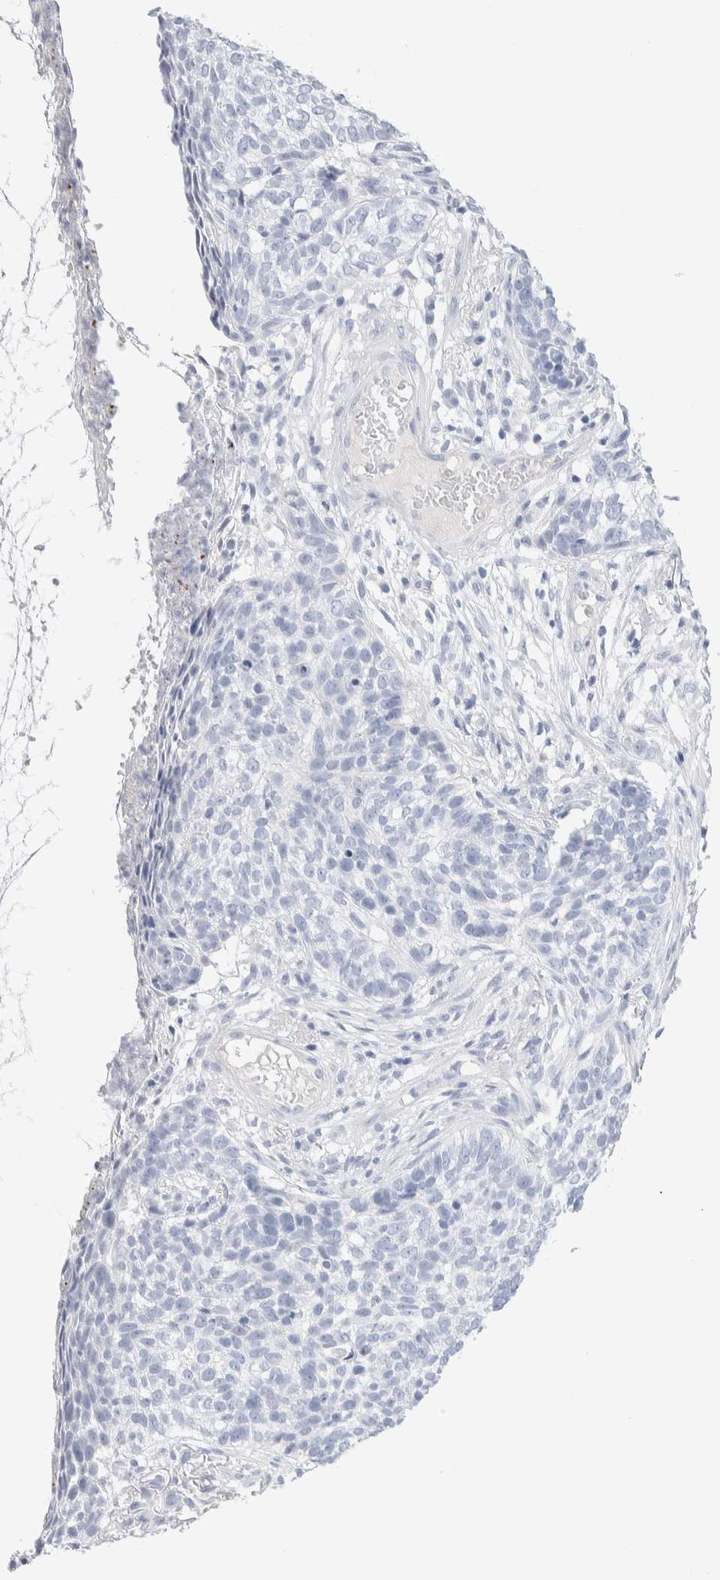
{"staining": {"intensity": "negative", "quantity": "none", "location": "none"}, "tissue": "skin cancer", "cell_type": "Tumor cells", "image_type": "cancer", "snomed": [{"axis": "morphology", "description": "Basal cell carcinoma"}, {"axis": "topography", "description": "Skin"}], "caption": "High magnification brightfield microscopy of skin basal cell carcinoma stained with DAB (3,3'-diaminobenzidine) (brown) and counterstained with hematoxylin (blue): tumor cells show no significant staining.", "gene": "GDA", "patient": {"sex": "male", "age": 85}}